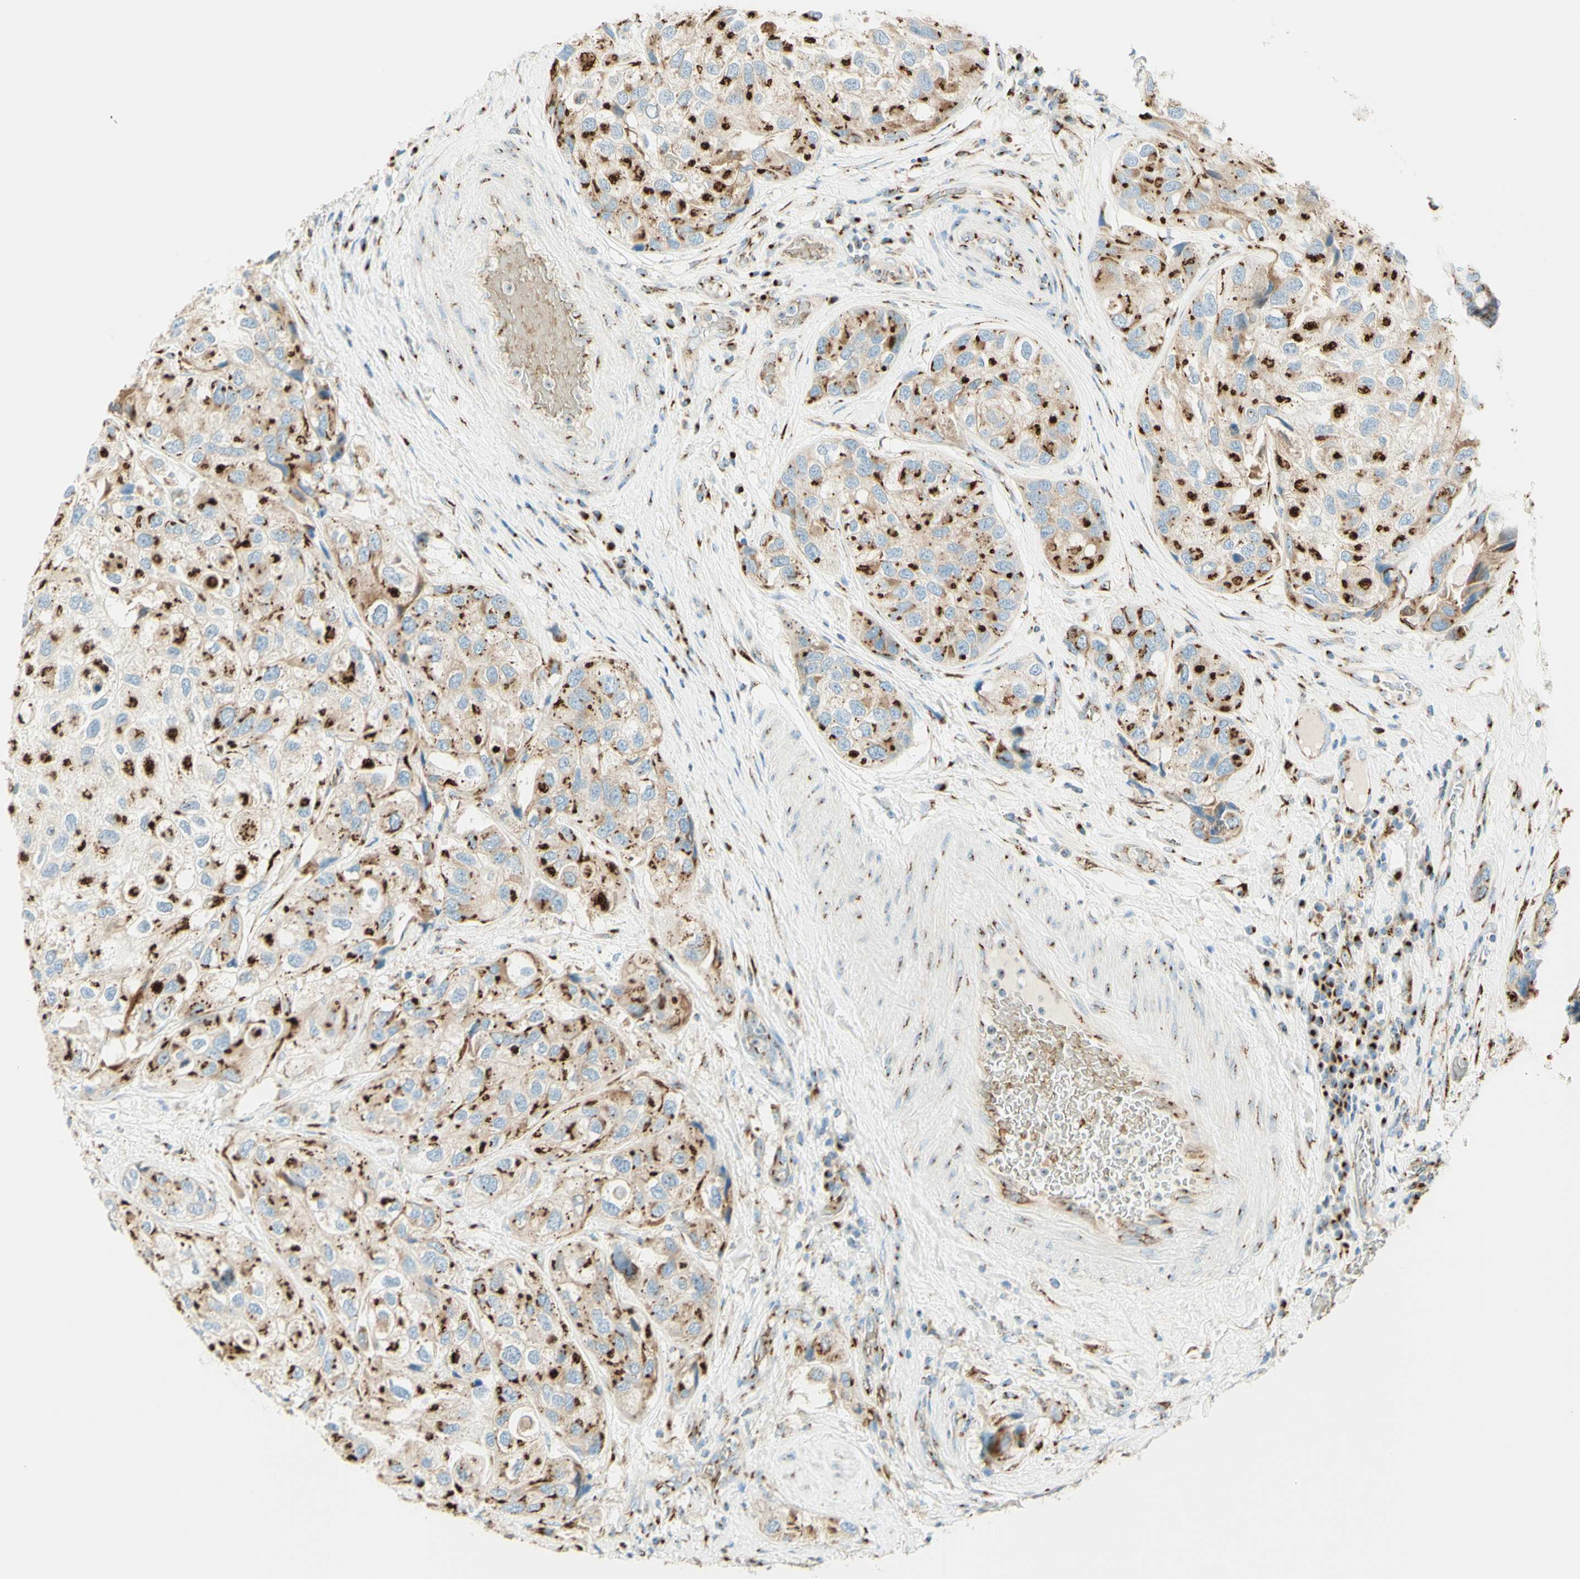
{"staining": {"intensity": "strong", "quantity": ">75%", "location": "cytoplasmic/membranous"}, "tissue": "urothelial cancer", "cell_type": "Tumor cells", "image_type": "cancer", "snomed": [{"axis": "morphology", "description": "Urothelial carcinoma, High grade"}, {"axis": "topography", "description": "Urinary bladder"}], "caption": "Protein expression analysis of human urothelial cancer reveals strong cytoplasmic/membranous staining in approximately >75% of tumor cells.", "gene": "GOLGB1", "patient": {"sex": "female", "age": 64}}